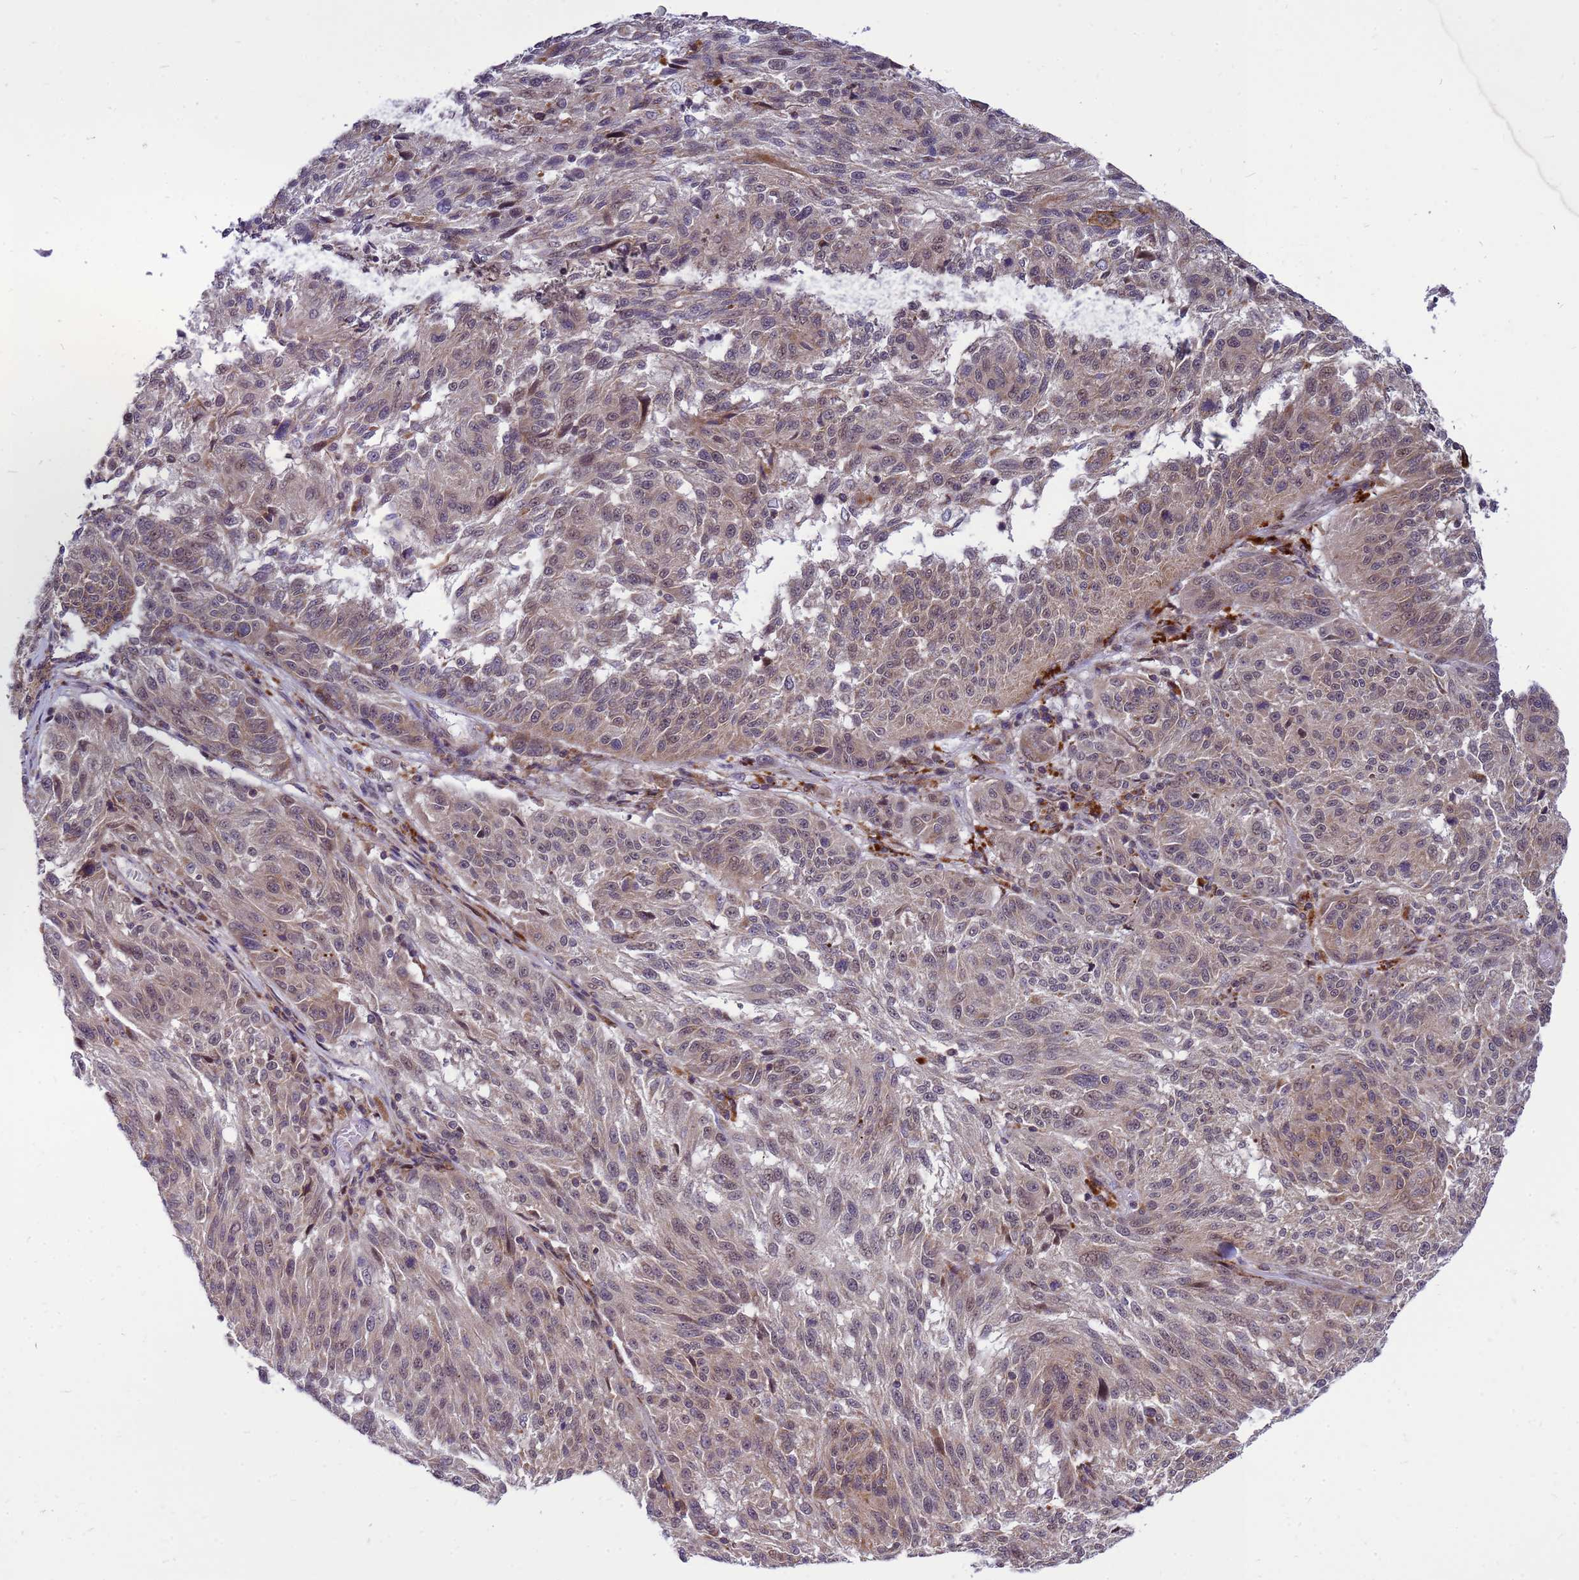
{"staining": {"intensity": "weak", "quantity": ">75%", "location": "cytoplasmic/membranous"}, "tissue": "melanoma", "cell_type": "Tumor cells", "image_type": "cancer", "snomed": [{"axis": "morphology", "description": "Malignant melanoma, NOS"}, {"axis": "topography", "description": "Skin"}], "caption": "Immunohistochemical staining of human melanoma shows low levels of weak cytoplasmic/membranous protein expression in approximately >75% of tumor cells.", "gene": "C12orf43", "patient": {"sex": "male", "age": 53}}